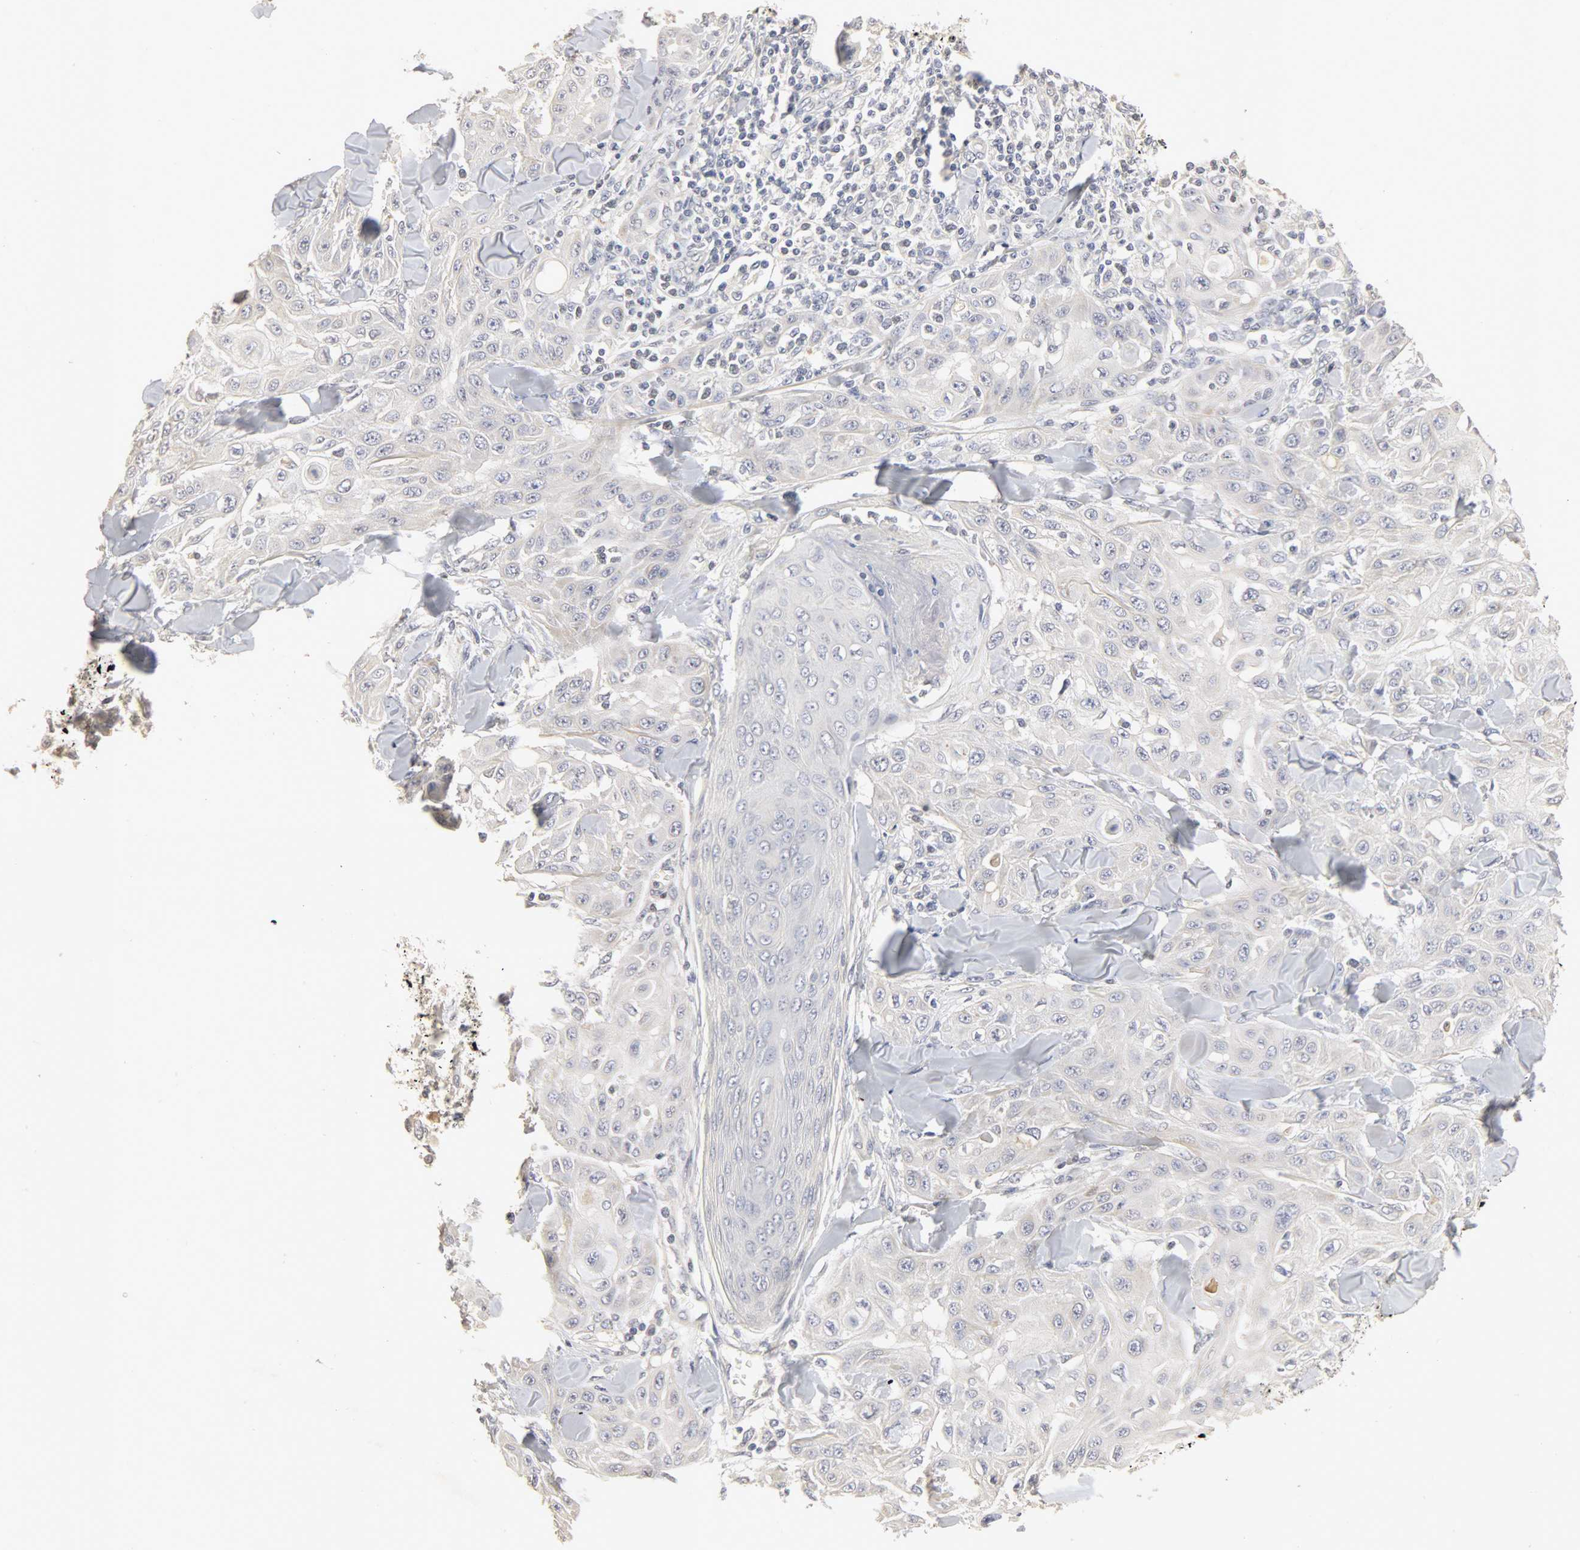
{"staining": {"intensity": "negative", "quantity": "none", "location": "none"}, "tissue": "skin cancer", "cell_type": "Tumor cells", "image_type": "cancer", "snomed": [{"axis": "morphology", "description": "Squamous cell carcinoma, NOS"}, {"axis": "topography", "description": "Skin"}], "caption": "Histopathology image shows no protein positivity in tumor cells of skin cancer (squamous cell carcinoma) tissue. (DAB (3,3'-diaminobenzidine) immunohistochemistry (IHC) visualized using brightfield microscopy, high magnification).", "gene": "SLC10A2", "patient": {"sex": "male", "age": 24}}